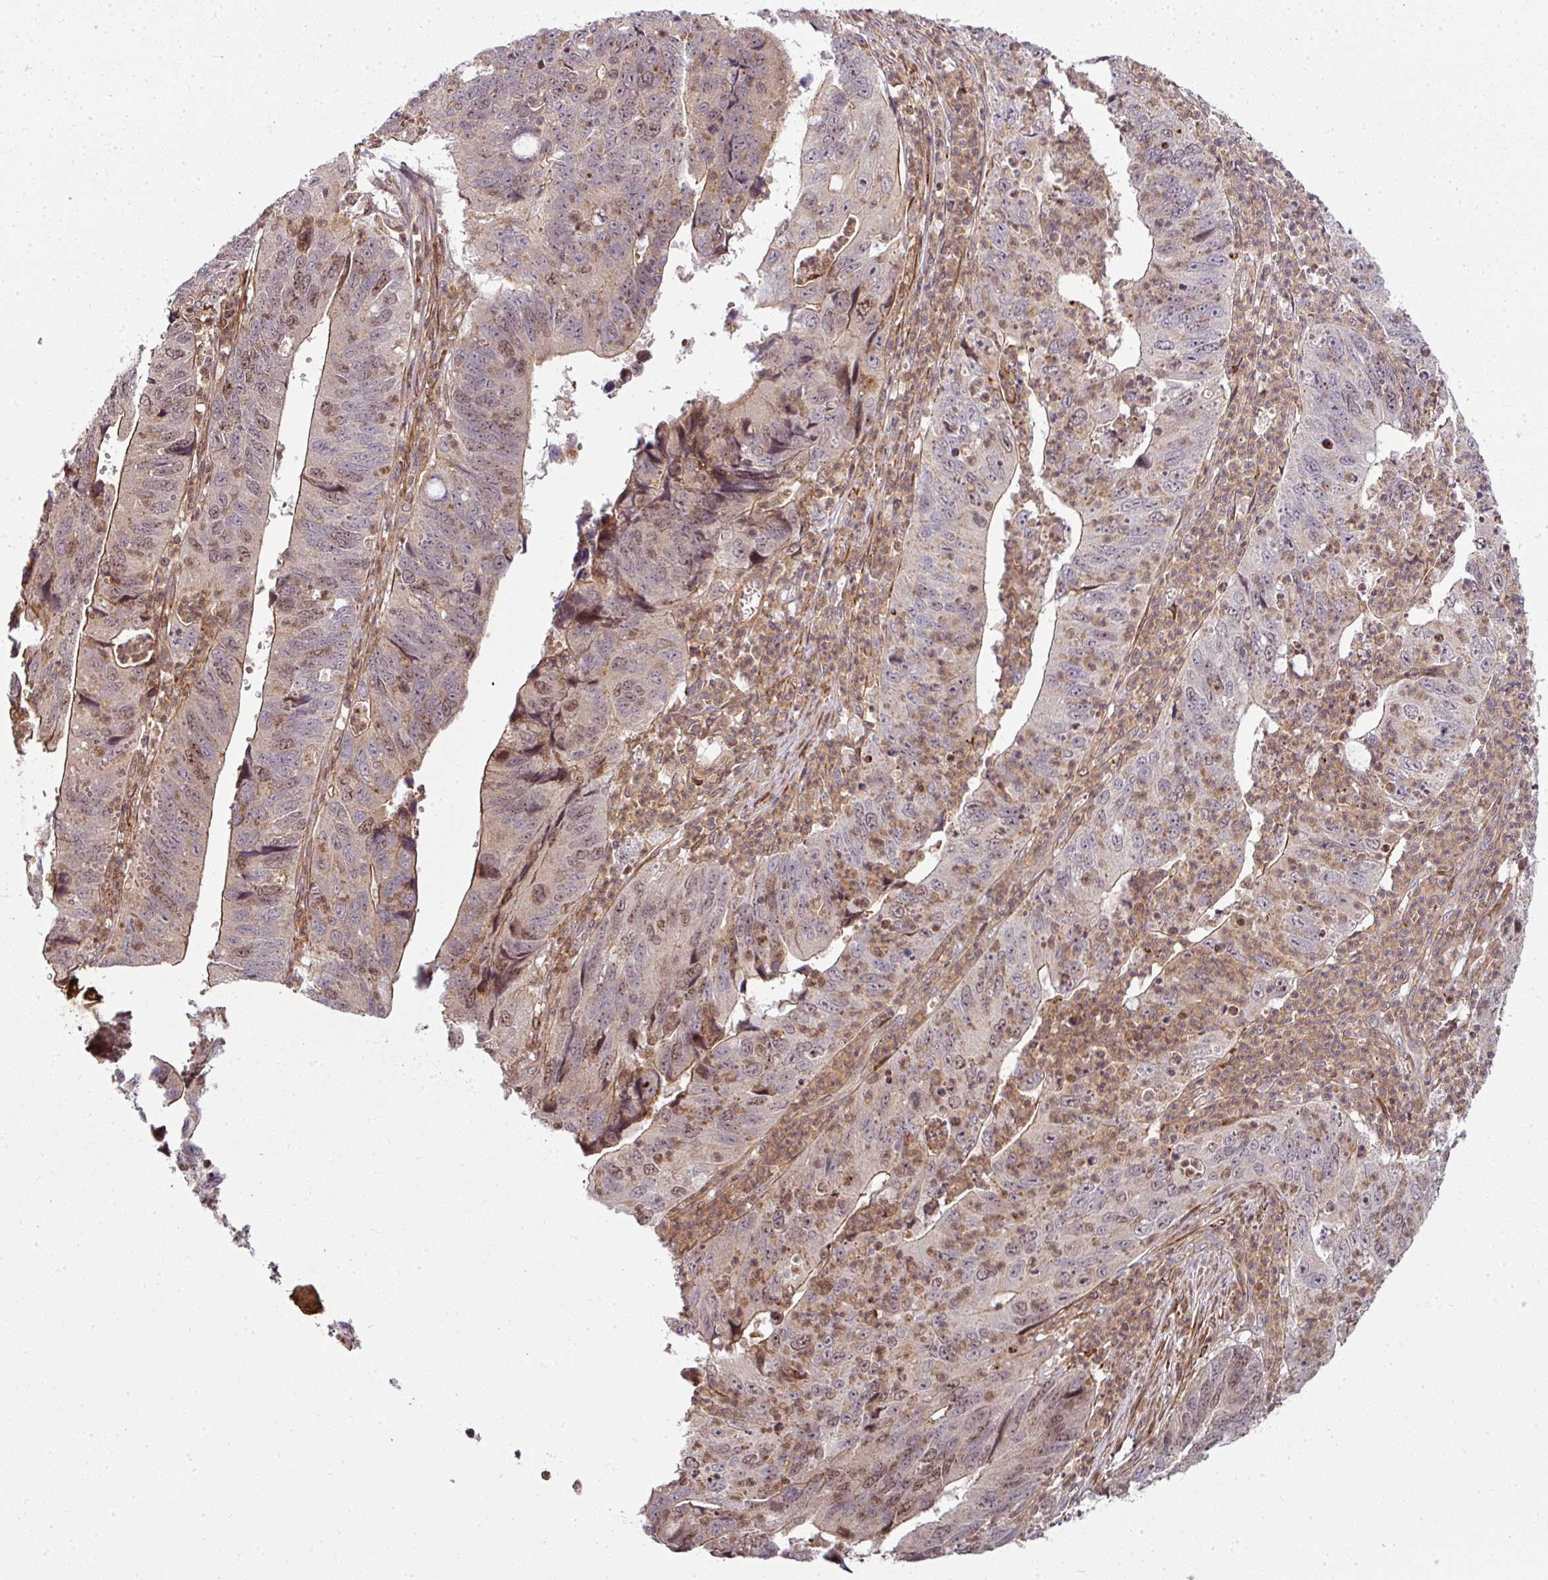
{"staining": {"intensity": "moderate", "quantity": "25%-75%", "location": "nuclear"}, "tissue": "stomach cancer", "cell_type": "Tumor cells", "image_type": "cancer", "snomed": [{"axis": "morphology", "description": "Adenocarcinoma, NOS"}, {"axis": "topography", "description": "Stomach"}], "caption": "Immunohistochemical staining of human stomach cancer (adenocarcinoma) displays moderate nuclear protein expression in about 25%-75% of tumor cells. The staining was performed using DAB, with brown indicating positive protein expression. Nuclei are stained blue with hematoxylin.", "gene": "ATAT1", "patient": {"sex": "male", "age": 59}}